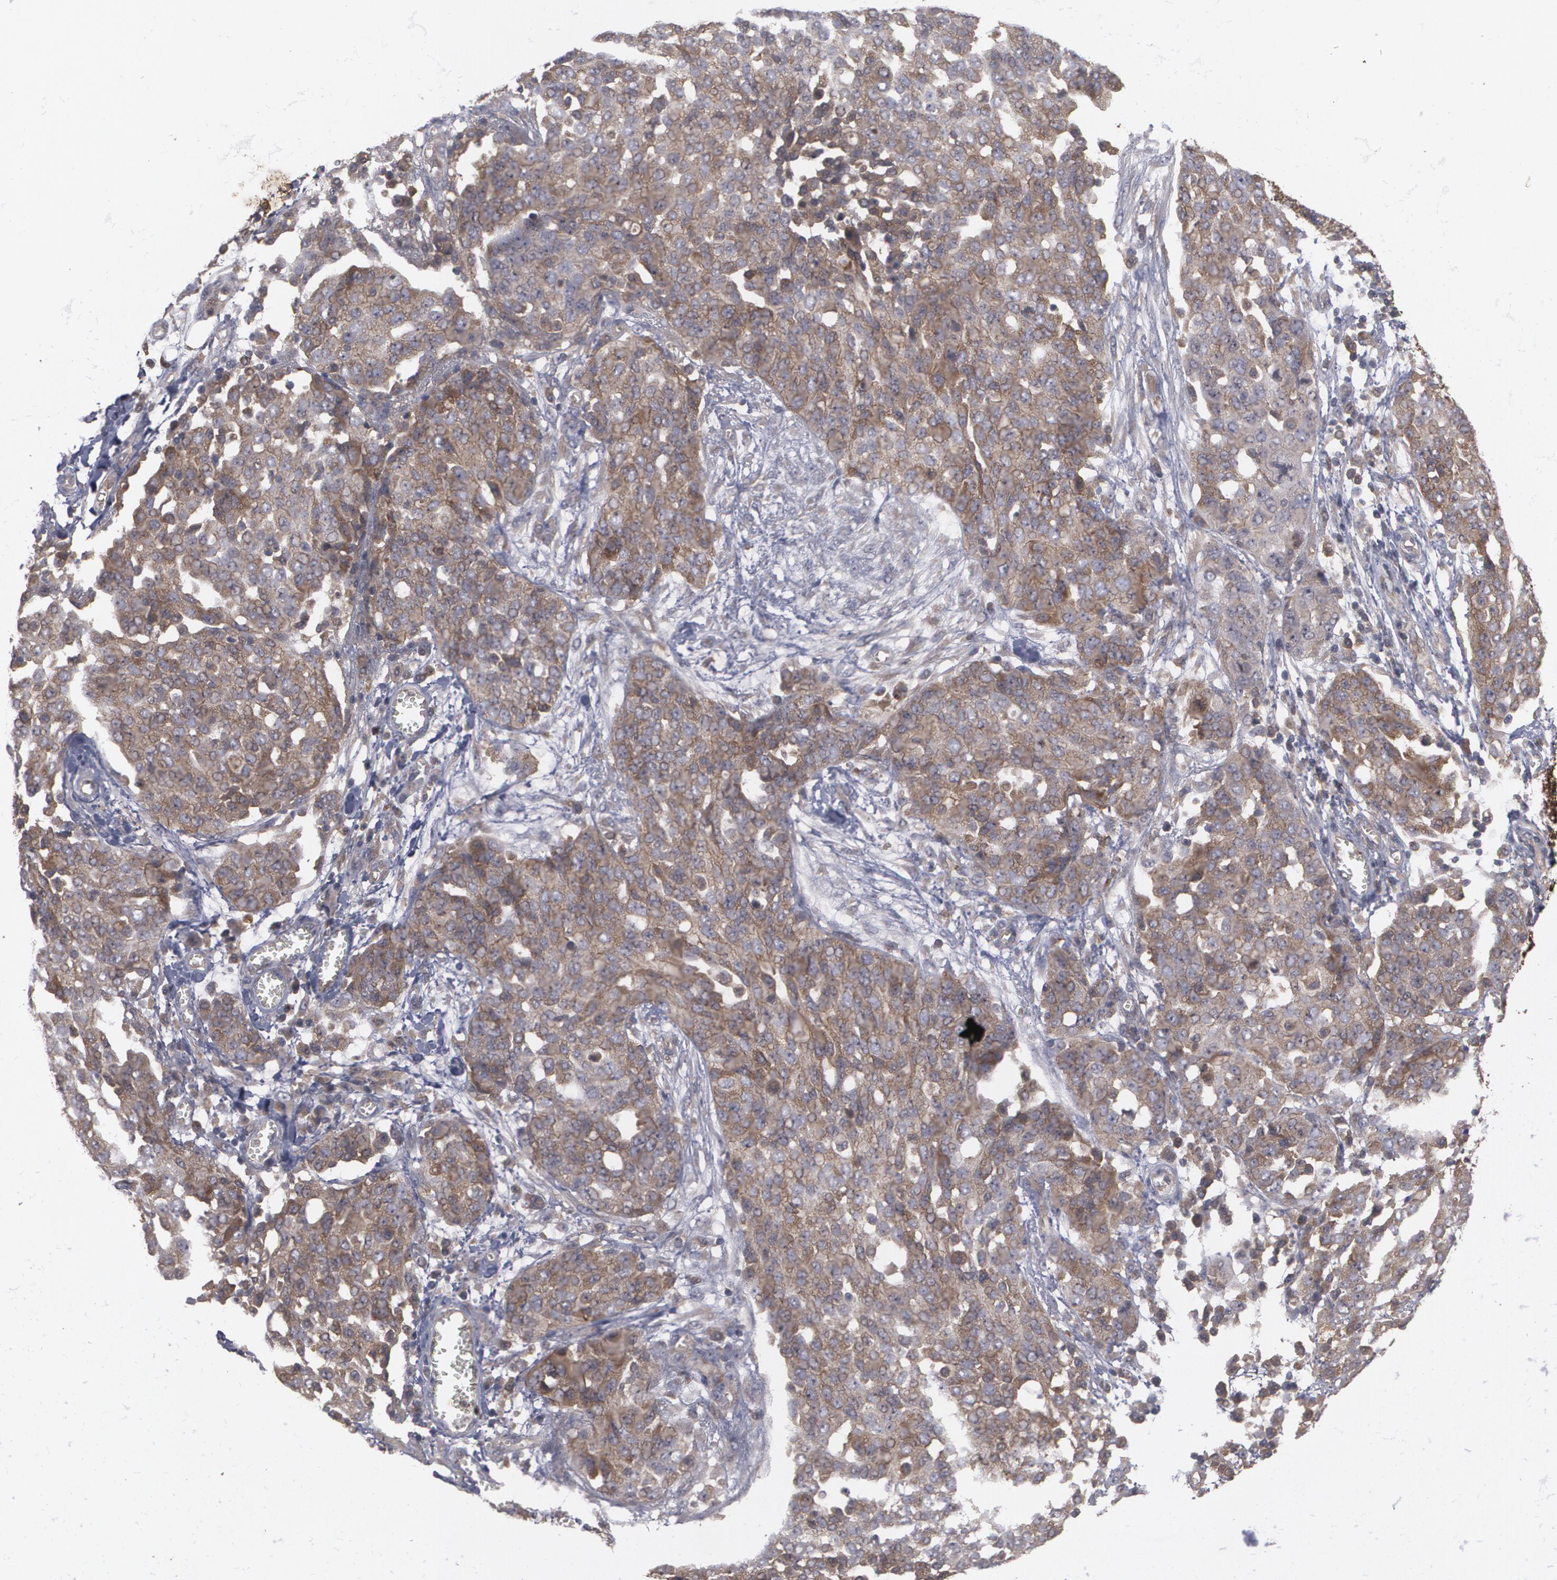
{"staining": {"intensity": "moderate", "quantity": "25%-75%", "location": "cytoplasmic/membranous"}, "tissue": "ovarian cancer", "cell_type": "Tumor cells", "image_type": "cancer", "snomed": [{"axis": "morphology", "description": "Cystadenocarcinoma, serous, NOS"}, {"axis": "topography", "description": "Soft tissue"}, {"axis": "topography", "description": "Ovary"}], "caption": "Protein analysis of ovarian cancer tissue shows moderate cytoplasmic/membranous positivity in about 25%-75% of tumor cells.", "gene": "HTT", "patient": {"sex": "female", "age": 57}}